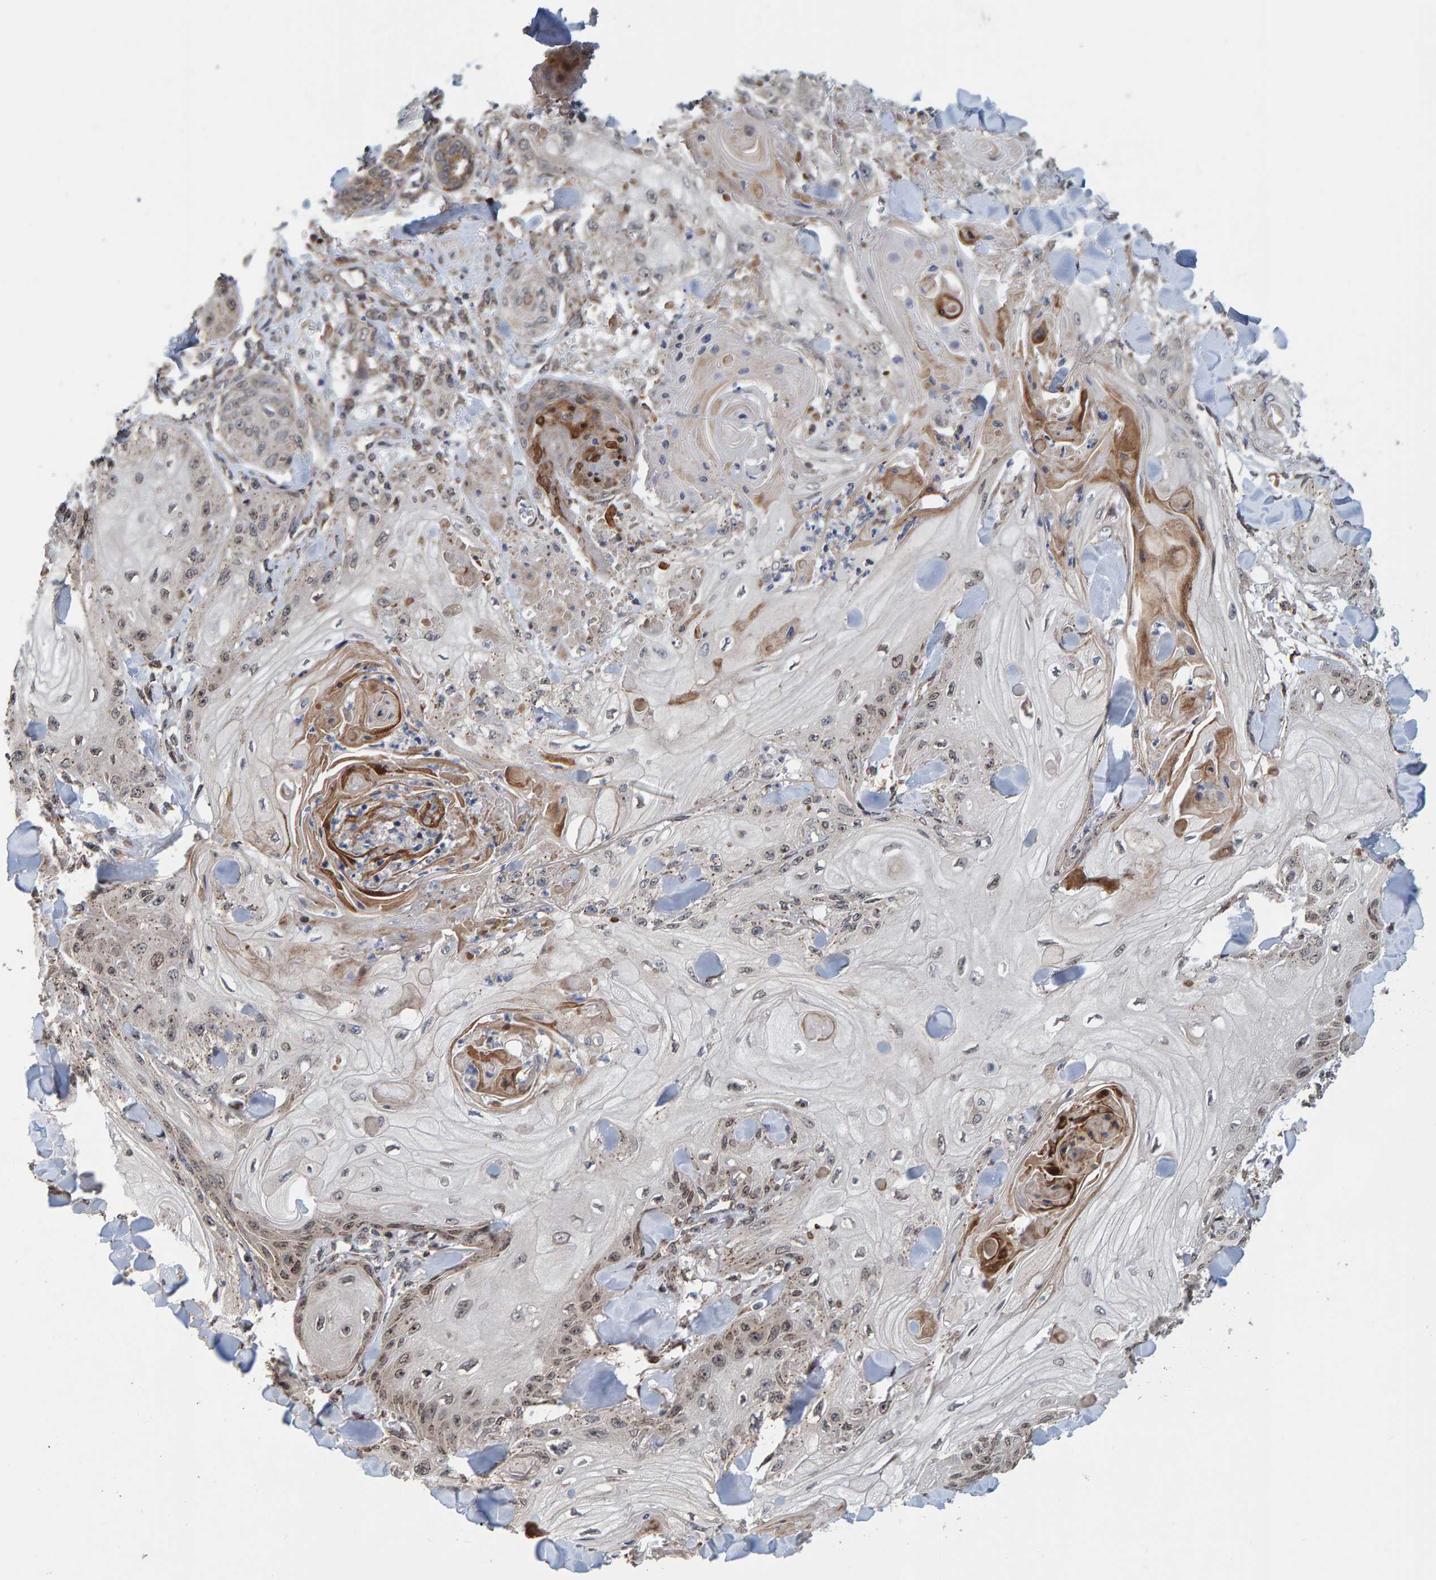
{"staining": {"intensity": "weak", "quantity": "25%-75%", "location": "nuclear"}, "tissue": "skin cancer", "cell_type": "Tumor cells", "image_type": "cancer", "snomed": [{"axis": "morphology", "description": "Squamous cell carcinoma, NOS"}, {"axis": "topography", "description": "Skin"}], "caption": "There is low levels of weak nuclear positivity in tumor cells of skin cancer (squamous cell carcinoma), as demonstrated by immunohistochemical staining (brown color).", "gene": "CCDC25", "patient": {"sex": "male", "age": 74}}